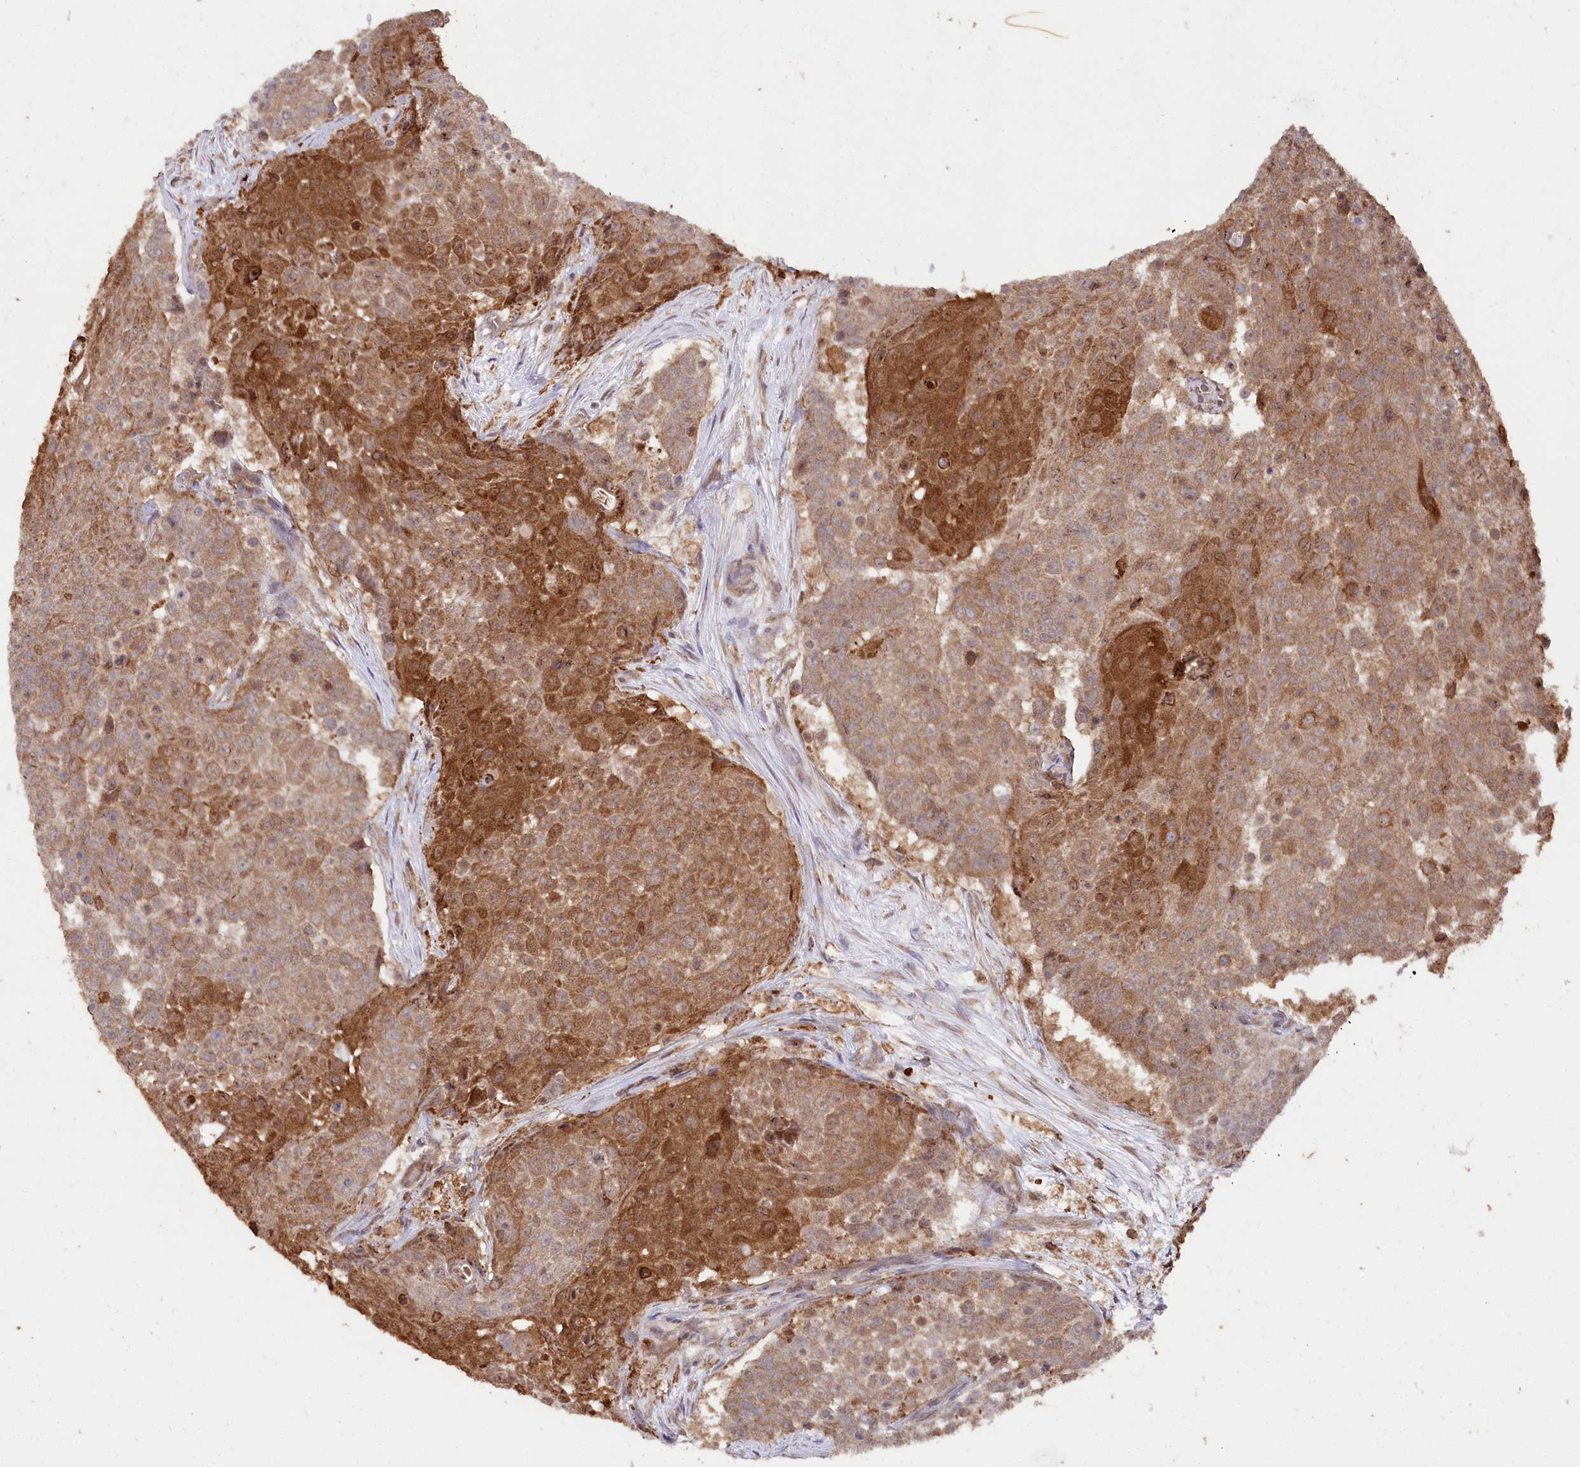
{"staining": {"intensity": "moderate", "quantity": ">75%", "location": "cytoplasmic/membranous"}, "tissue": "urothelial cancer", "cell_type": "Tumor cells", "image_type": "cancer", "snomed": [{"axis": "morphology", "description": "Urothelial carcinoma, High grade"}, {"axis": "topography", "description": "Urinary bladder"}], "caption": "High-grade urothelial carcinoma stained with DAB IHC exhibits medium levels of moderate cytoplasmic/membranous expression in approximately >75% of tumor cells.", "gene": "LSG1", "patient": {"sex": "female", "age": 63}}